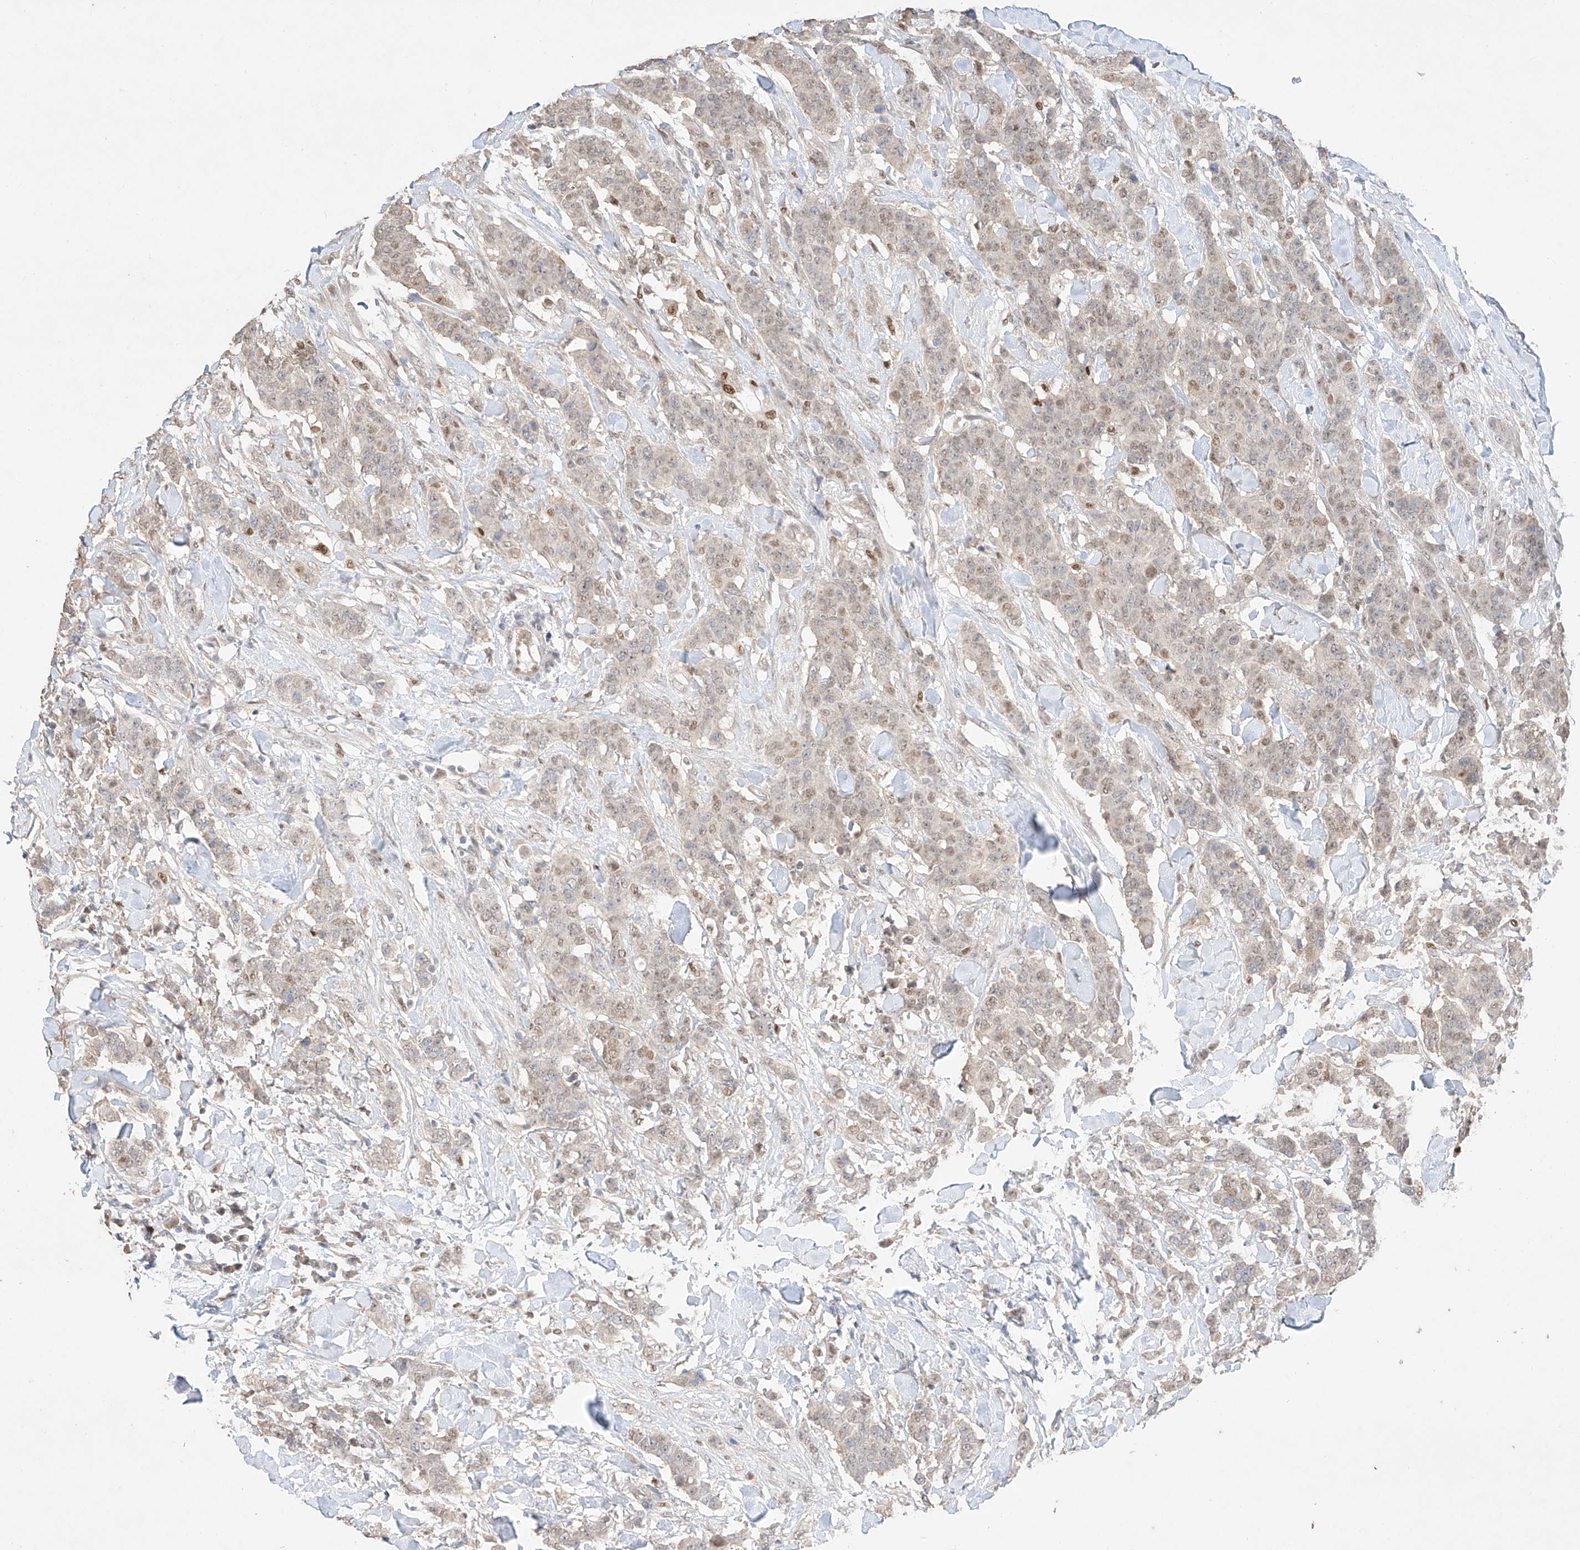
{"staining": {"intensity": "weak", "quantity": "25%-75%", "location": "nuclear"}, "tissue": "breast cancer", "cell_type": "Tumor cells", "image_type": "cancer", "snomed": [{"axis": "morphology", "description": "Duct carcinoma"}, {"axis": "topography", "description": "Breast"}], "caption": "Weak nuclear expression is appreciated in about 25%-75% of tumor cells in breast cancer (infiltrating ductal carcinoma). (DAB IHC, brown staining for protein, blue staining for nuclei).", "gene": "APIP", "patient": {"sex": "female", "age": 40}}